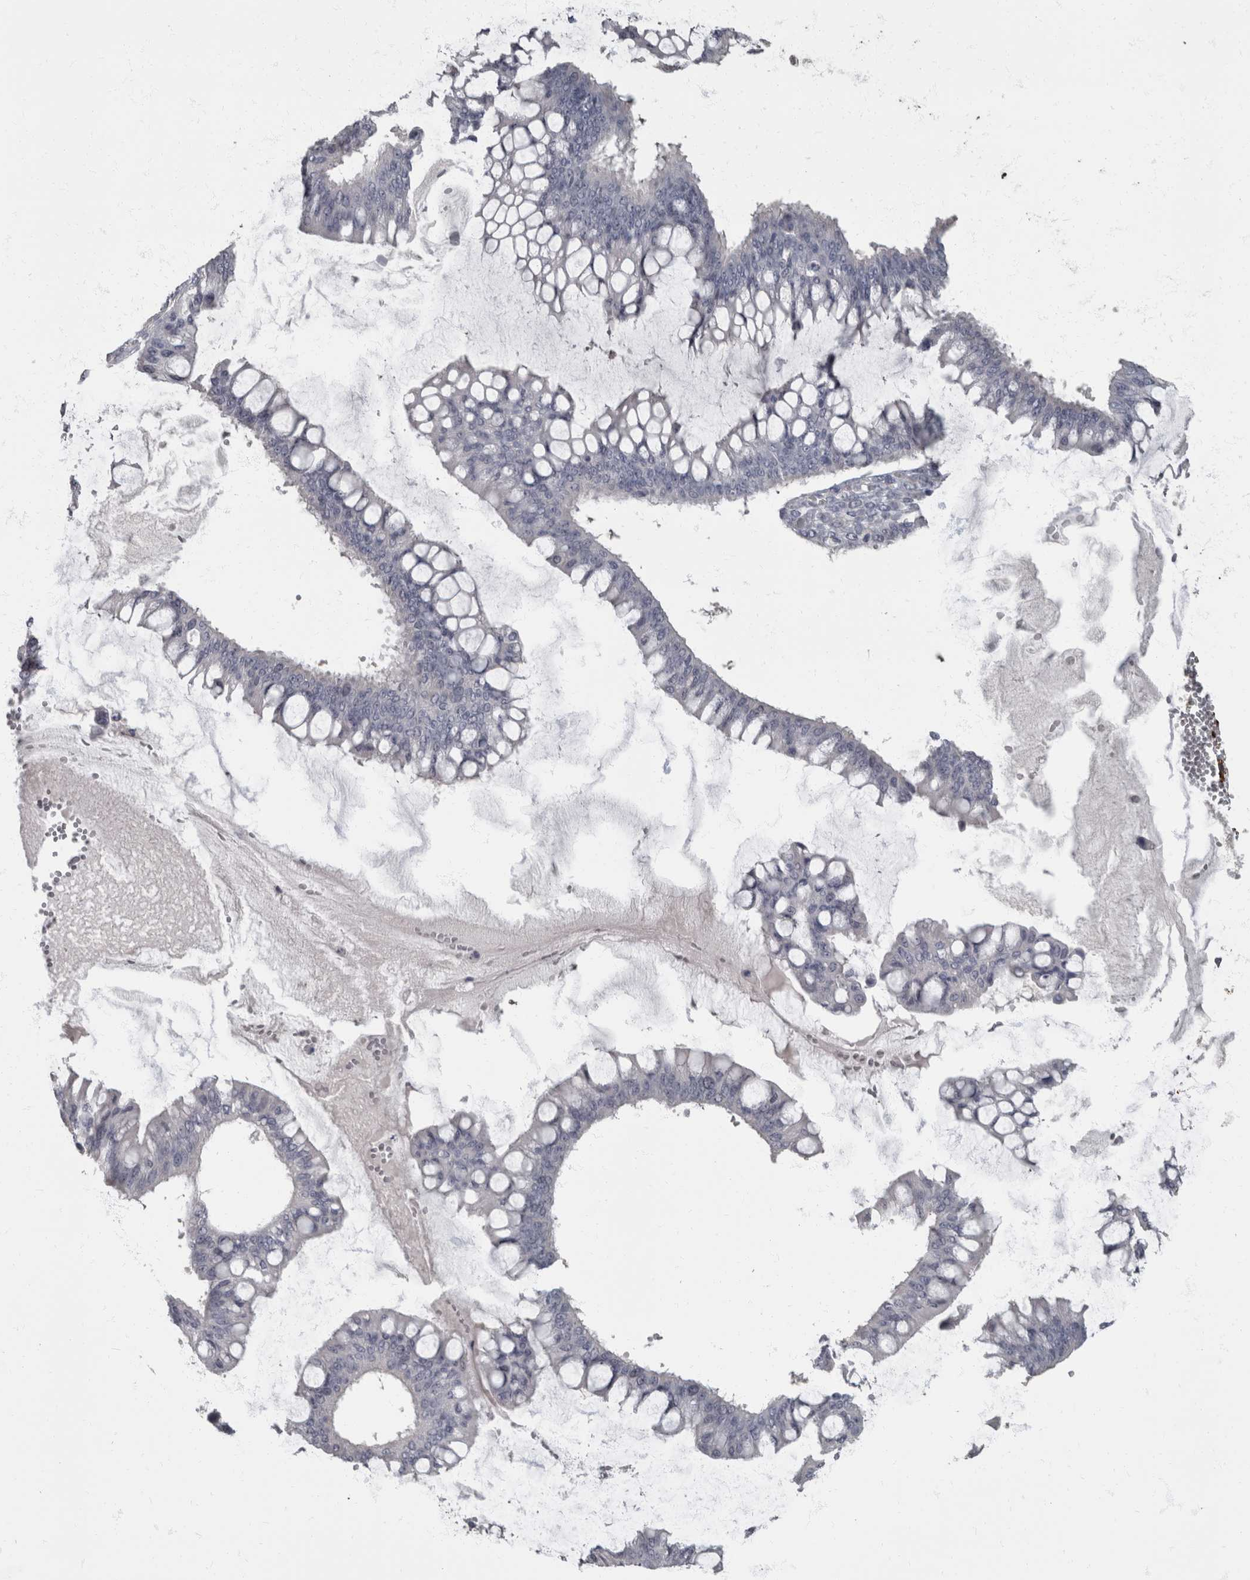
{"staining": {"intensity": "negative", "quantity": "none", "location": "none"}, "tissue": "ovarian cancer", "cell_type": "Tumor cells", "image_type": "cancer", "snomed": [{"axis": "morphology", "description": "Cystadenocarcinoma, mucinous, NOS"}, {"axis": "topography", "description": "Ovary"}], "caption": "The photomicrograph reveals no significant expression in tumor cells of ovarian mucinous cystadenocarcinoma.", "gene": "MASTL", "patient": {"sex": "female", "age": 73}}